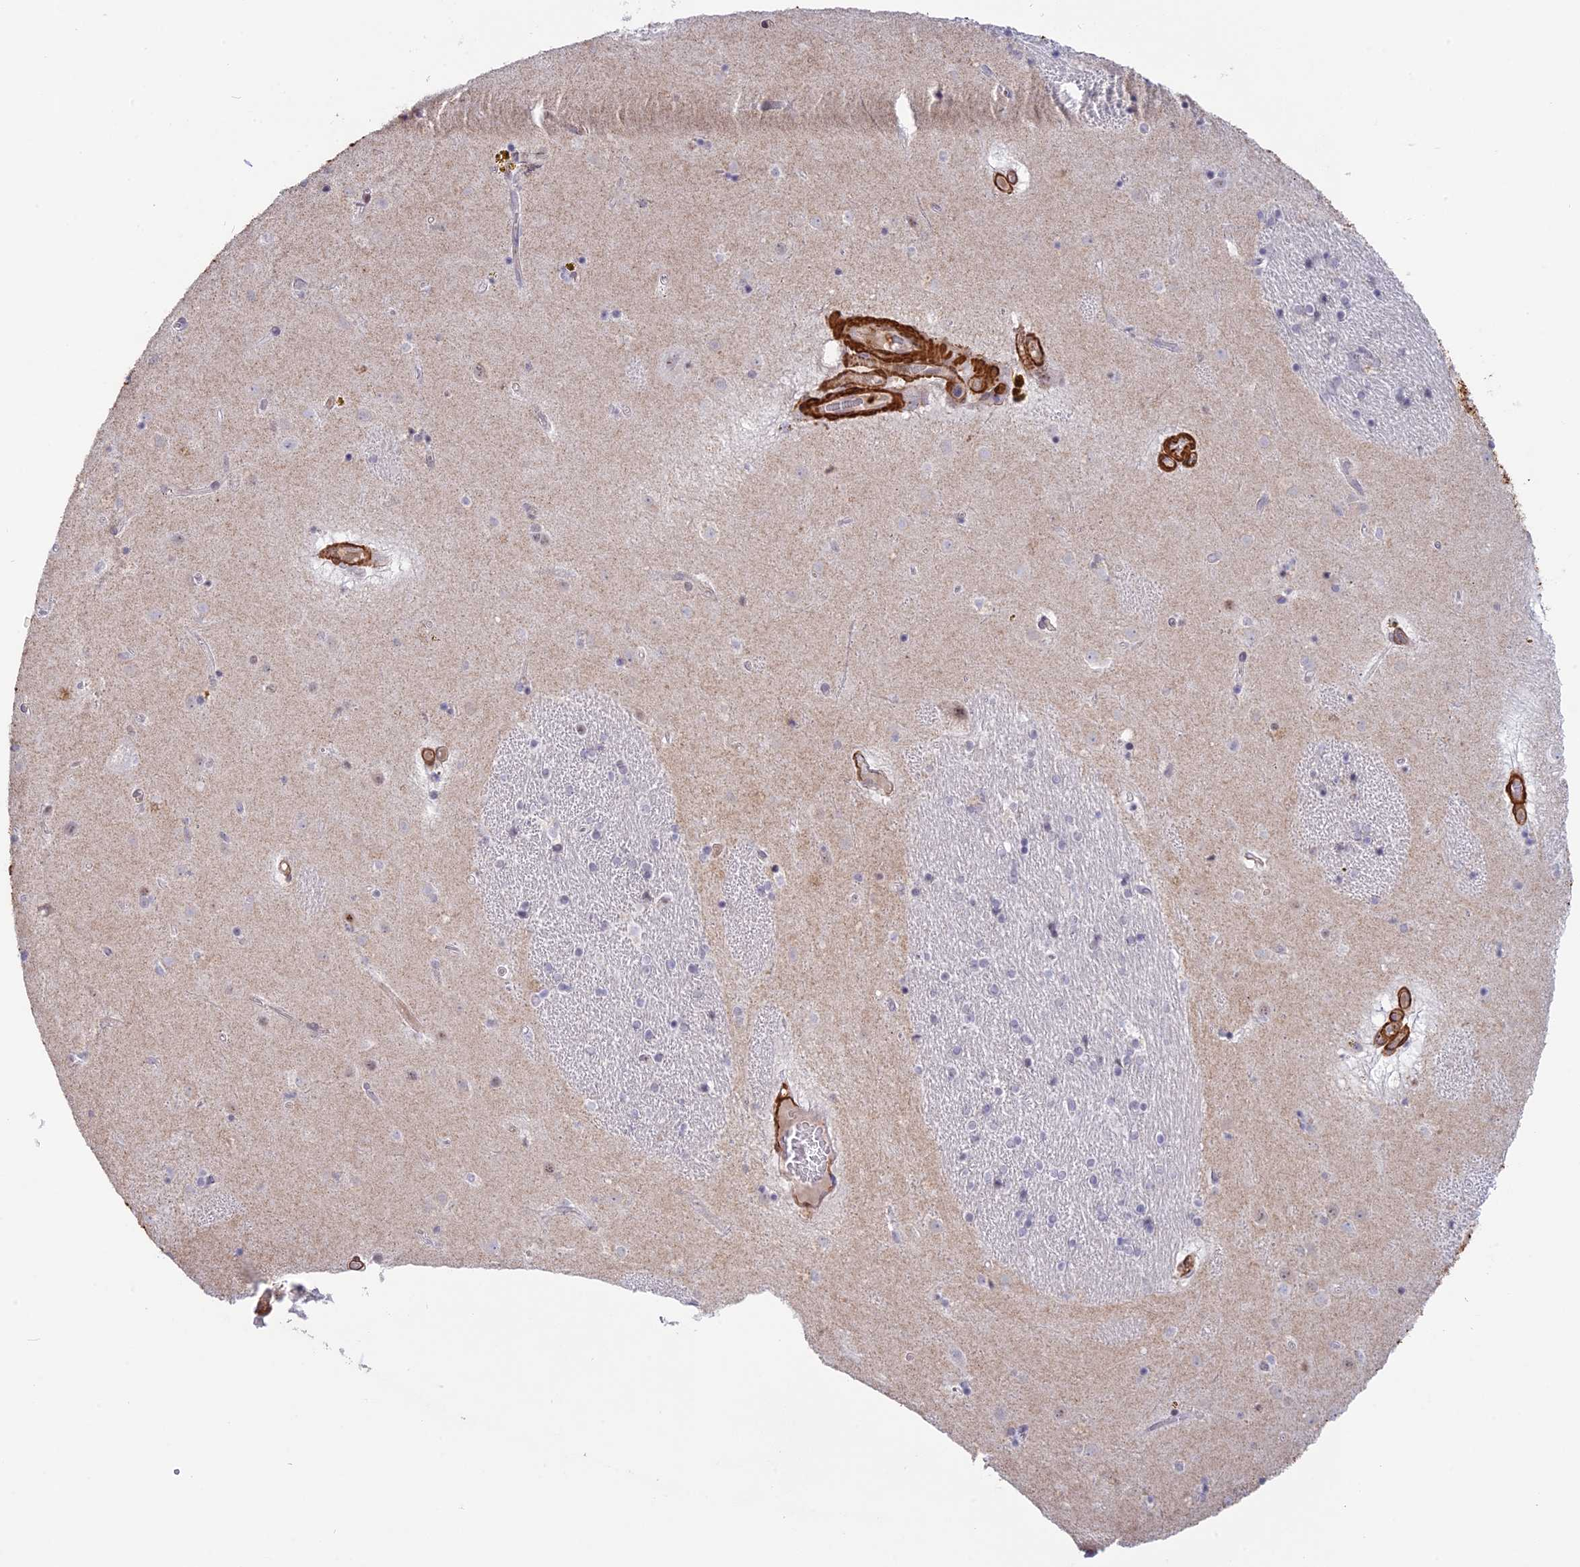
{"staining": {"intensity": "weak", "quantity": "<25%", "location": "cytoplasmic/membranous"}, "tissue": "caudate", "cell_type": "Glial cells", "image_type": "normal", "snomed": [{"axis": "morphology", "description": "Normal tissue, NOS"}, {"axis": "topography", "description": "Lateral ventricle wall"}], "caption": "IHC histopathology image of unremarkable caudate: human caudate stained with DAB shows no significant protein positivity in glial cells. The staining was performed using DAB to visualize the protein expression in brown, while the nuclei were stained in blue with hematoxylin (Magnification: 20x).", "gene": "CCDC154", "patient": {"sex": "male", "age": 70}}